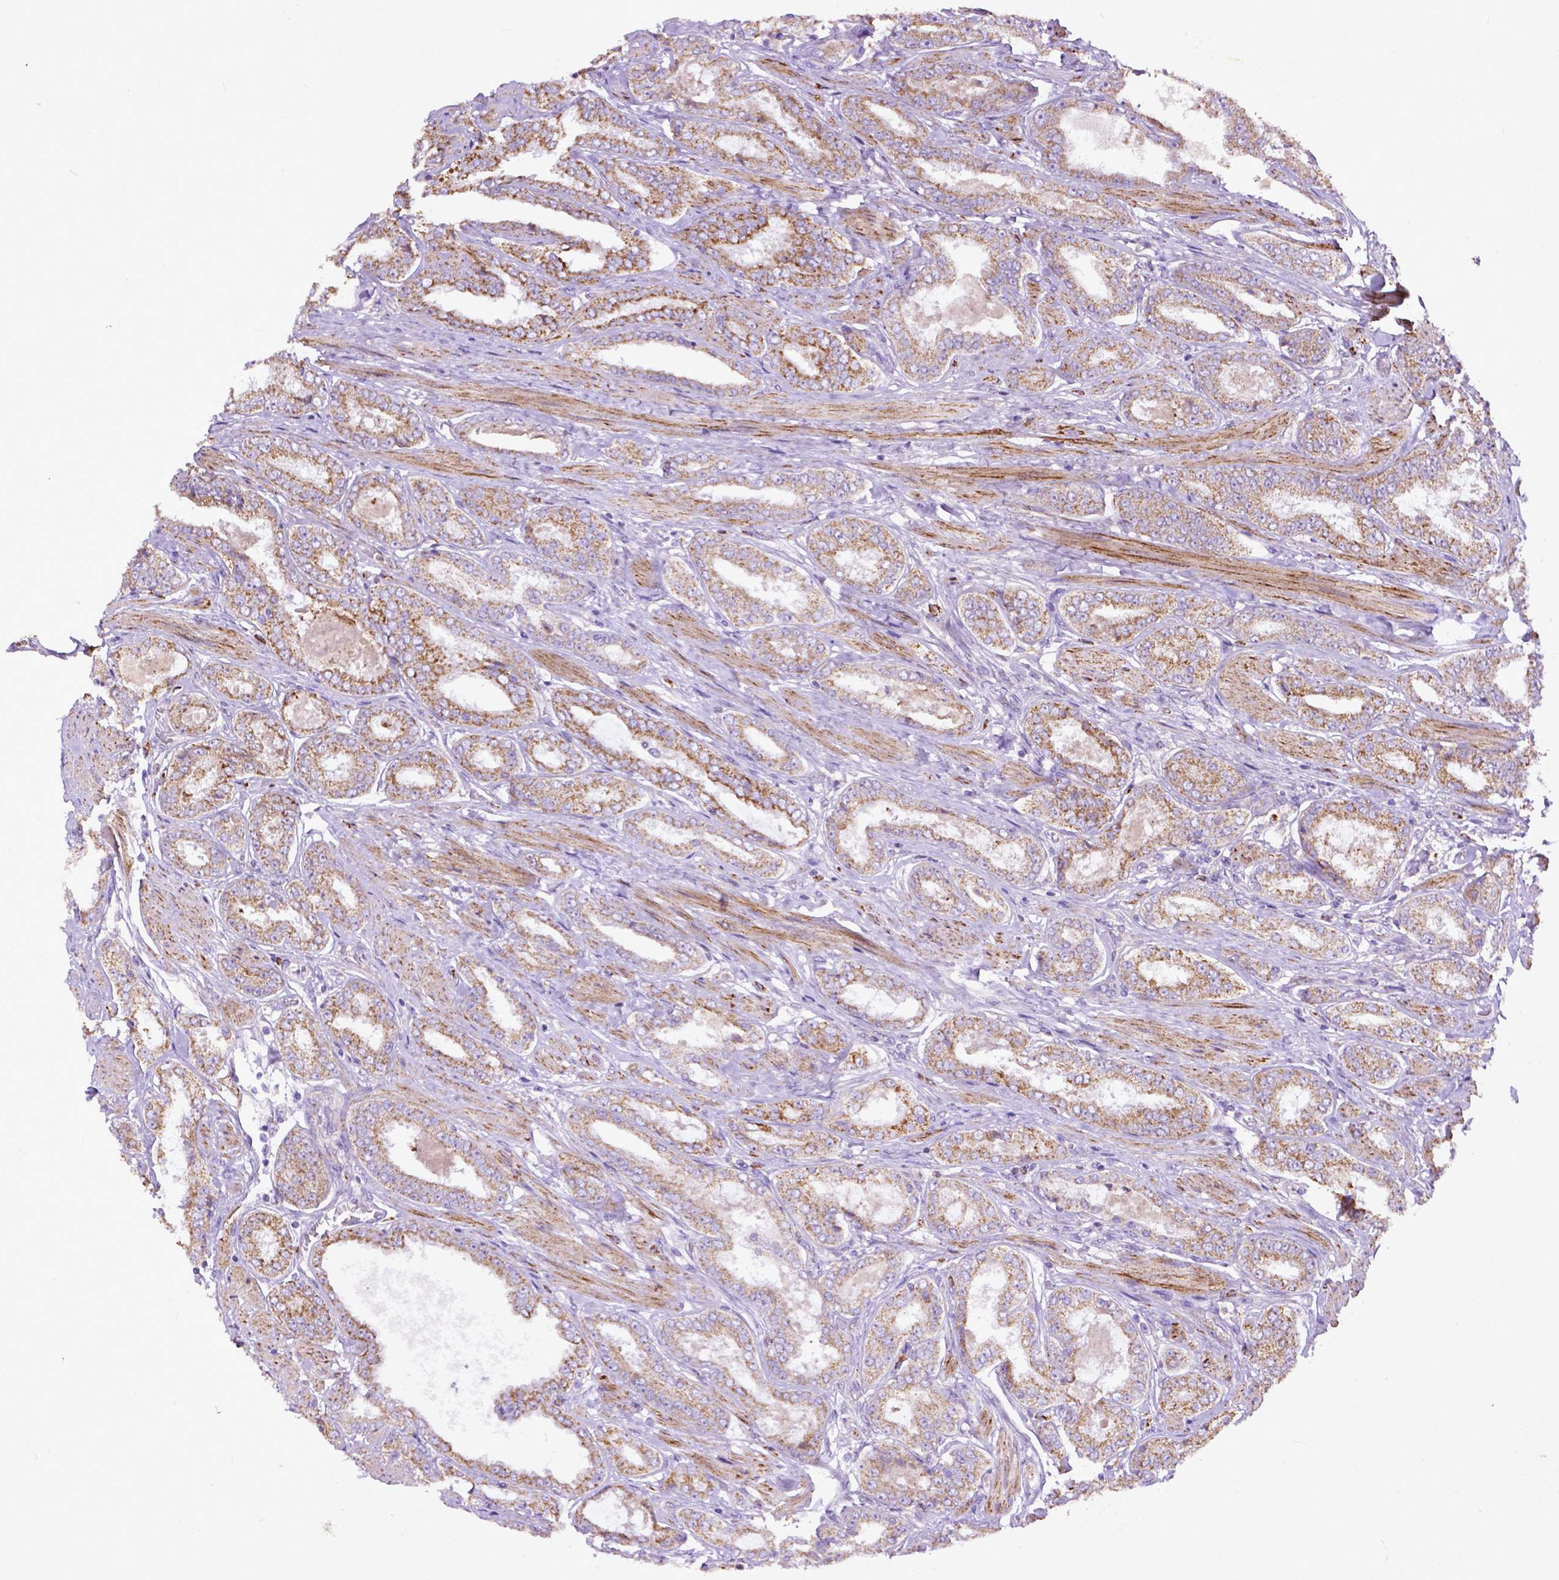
{"staining": {"intensity": "strong", "quantity": "25%-75%", "location": "cytoplasmic/membranous"}, "tissue": "prostate cancer", "cell_type": "Tumor cells", "image_type": "cancer", "snomed": [{"axis": "morphology", "description": "Adenocarcinoma, High grade"}, {"axis": "topography", "description": "Prostate"}], "caption": "IHC micrograph of human prostate high-grade adenocarcinoma stained for a protein (brown), which shows high levels of strong cytoplasmic/membranous expression in about 25%-75% of tumor cells.", "gene": "THEGL", "patient": {"sex": "male", "age": 63}}